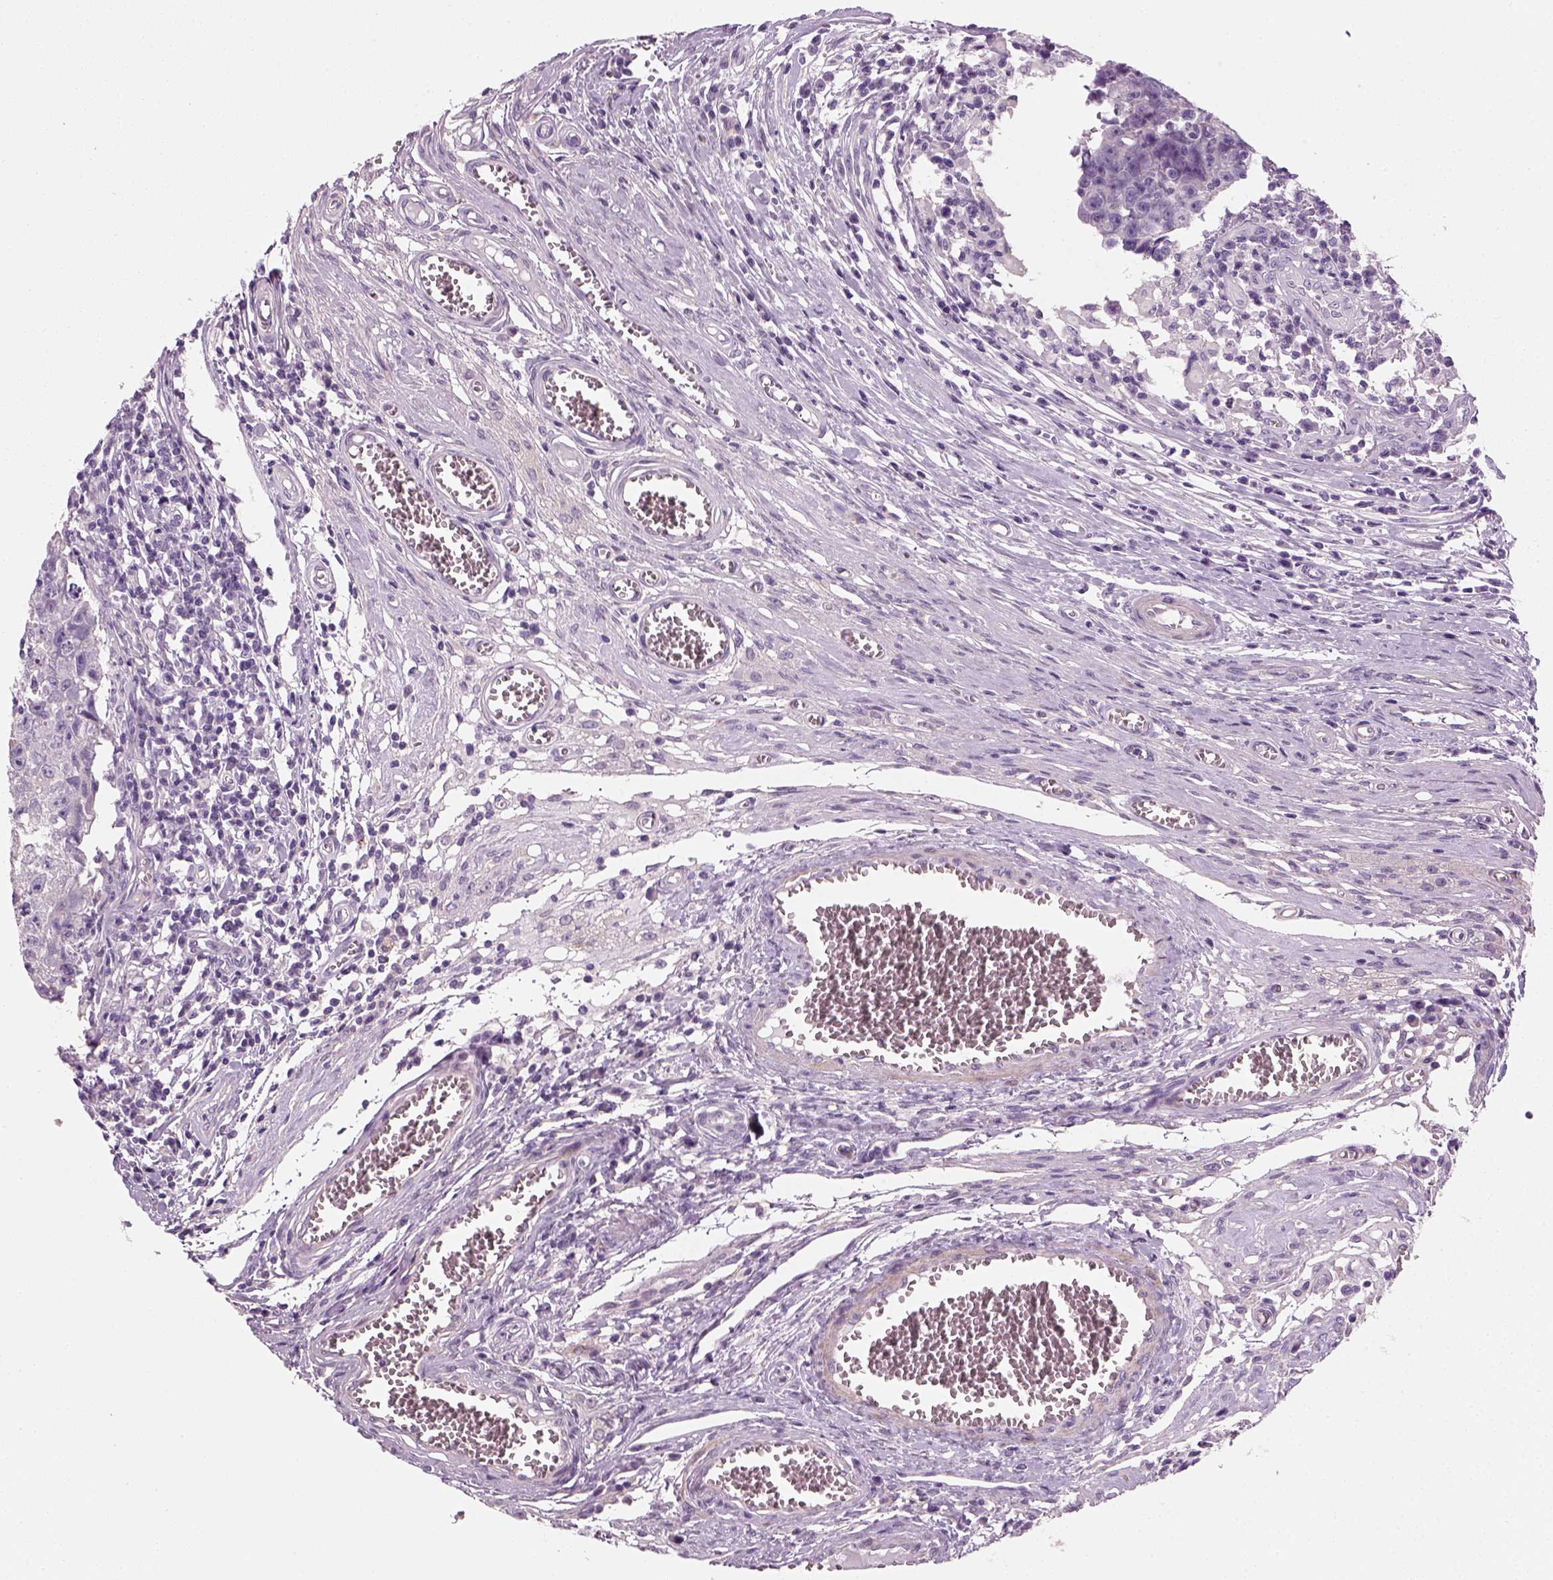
{"staining": {"intensity": "negative", "quantity": "none", "location": "none"}, "tissue": "testis cancer", "cell_type": "Tumor cells", "image_type": "cancer", "snomed": [{"axis": "morphology", "description": "Carcinoma, Embryonal, NOS"}, {"axis": "topography", "description": "Testis"}], "caption": "Protein analysis of testis embryonal carcinoma reveals no significant positivity in tumor cells. (Brightfield microscopy of DAB (3,3'-diaminobenzidine) immunohistochemistry at high magnification).", "gene": "ELOVL3", "patient": {"sex": "male", "age": 36}}